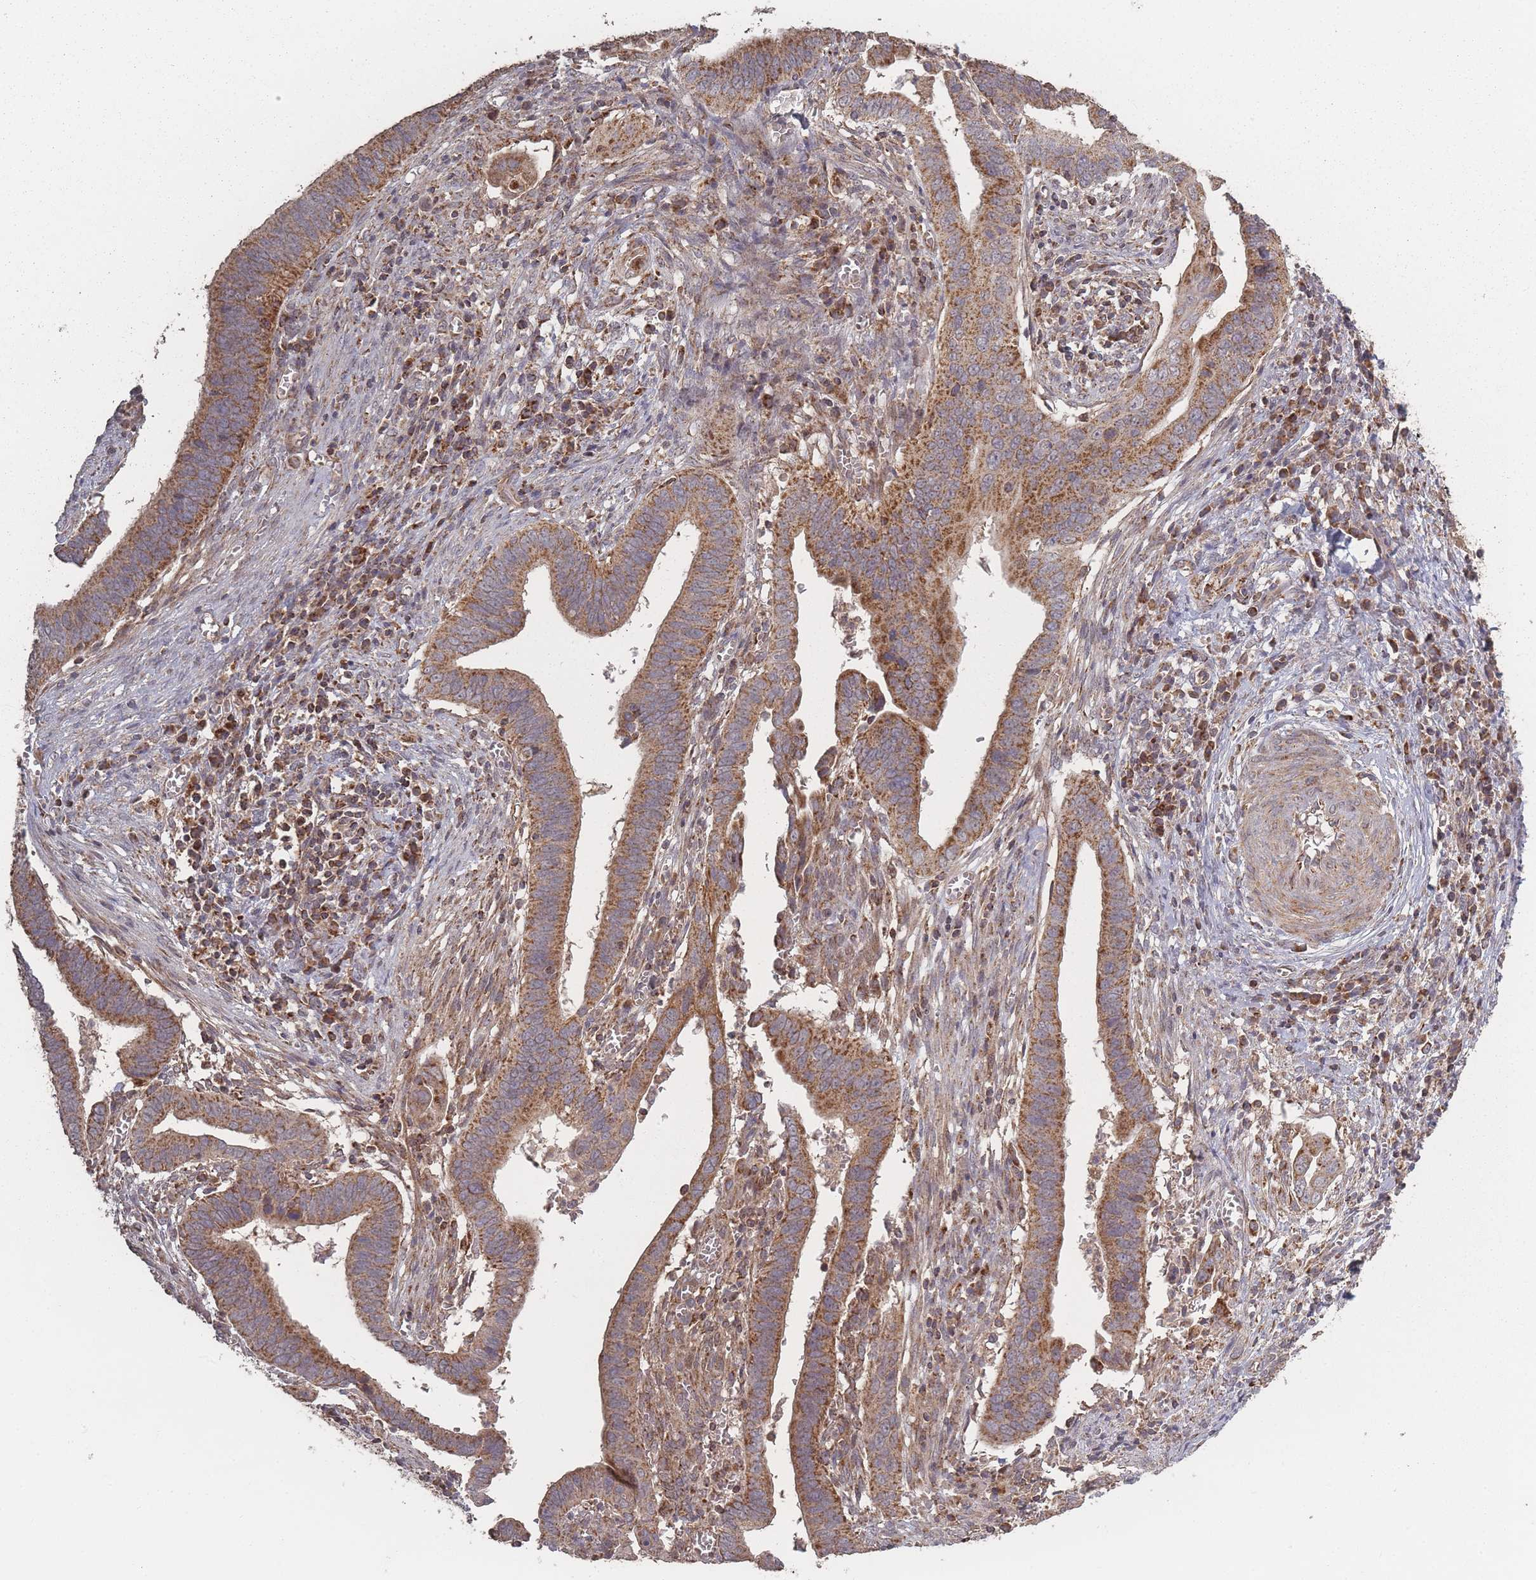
{"staining": {"intensity": "moderate", "quantity": ">75%", "location": "cytoplasmic/membranous"}, "tissue": "cervical cancer", "cell_type": "Tumor cells", "image_type": "cancer", "snomed": [{"axis": "morphology", "description": "Adenocarcinoma, NOS"}, {"axis": "topography", "description": "Cervix"}], "caption": "Human cervical cancer (adenocarcinoma) stained for a protein (brown) demonstrates moderate cytoplasmic/membranous positive expression in approximately >75% of tumor cells.", "gene": "LYRM7", "patient": {"sex": "female", "age": 42}}